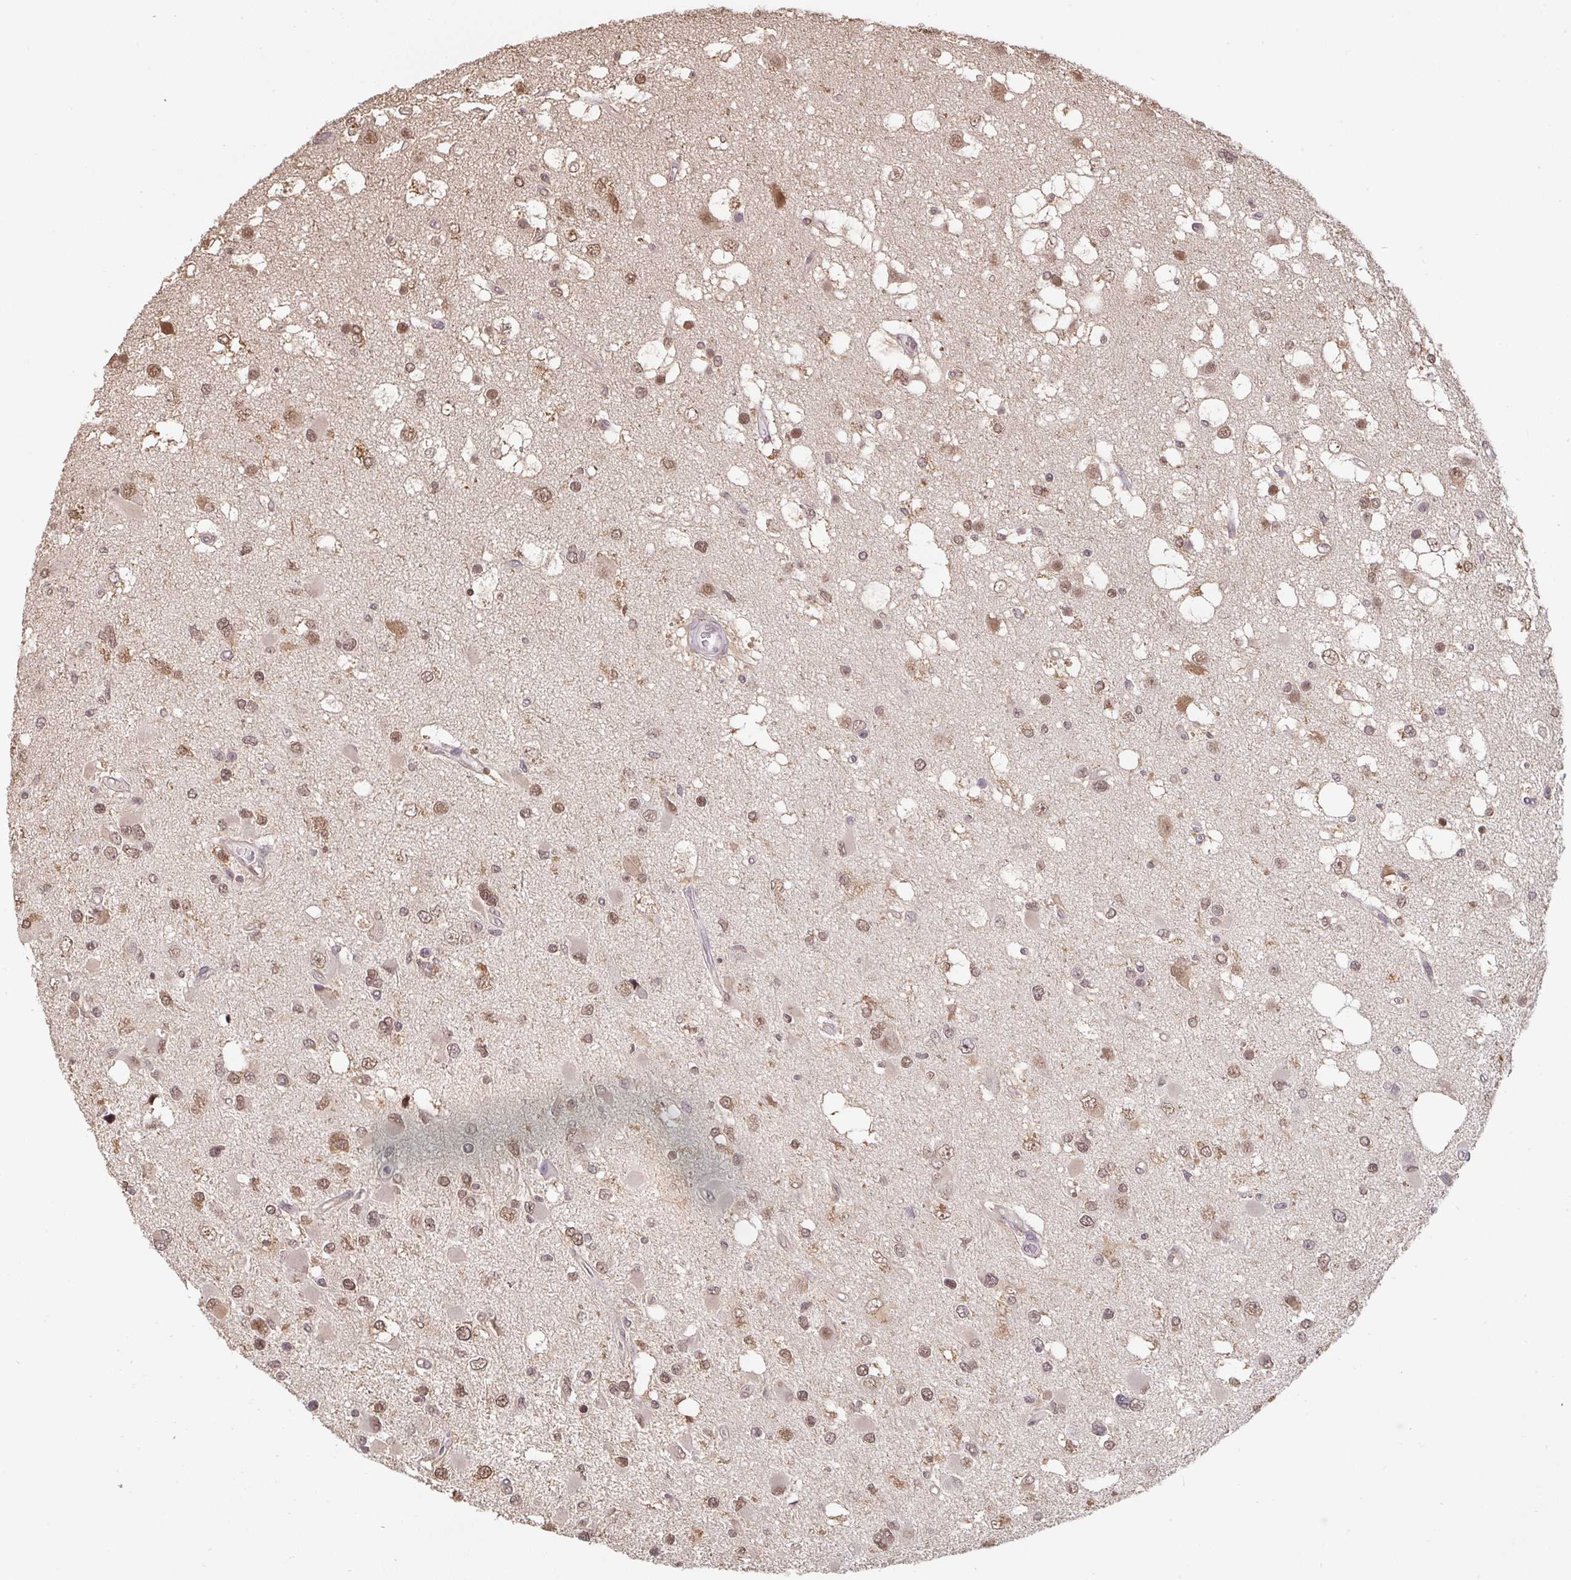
{"staining": {"intensity": "moderate", "quantity": ">75%", "location": "nuclear"}, "tissue": "glioma", "cell_type": "Tumor cells", "image_type": "cancer", "snomed": [{"axis": "morphology", "description": "Glioma, malignant, High grade"}, {"axis": "topography", "description": "Brain"}], "caption": "Approximately >75% of tumor cells in high-grade glioma (malignant) exhibit moderate nuclear protein staining as visualized by brown immunohistochemical staining.", "gene": "ST13", "patient": {"sex": "male", "age": 53}}